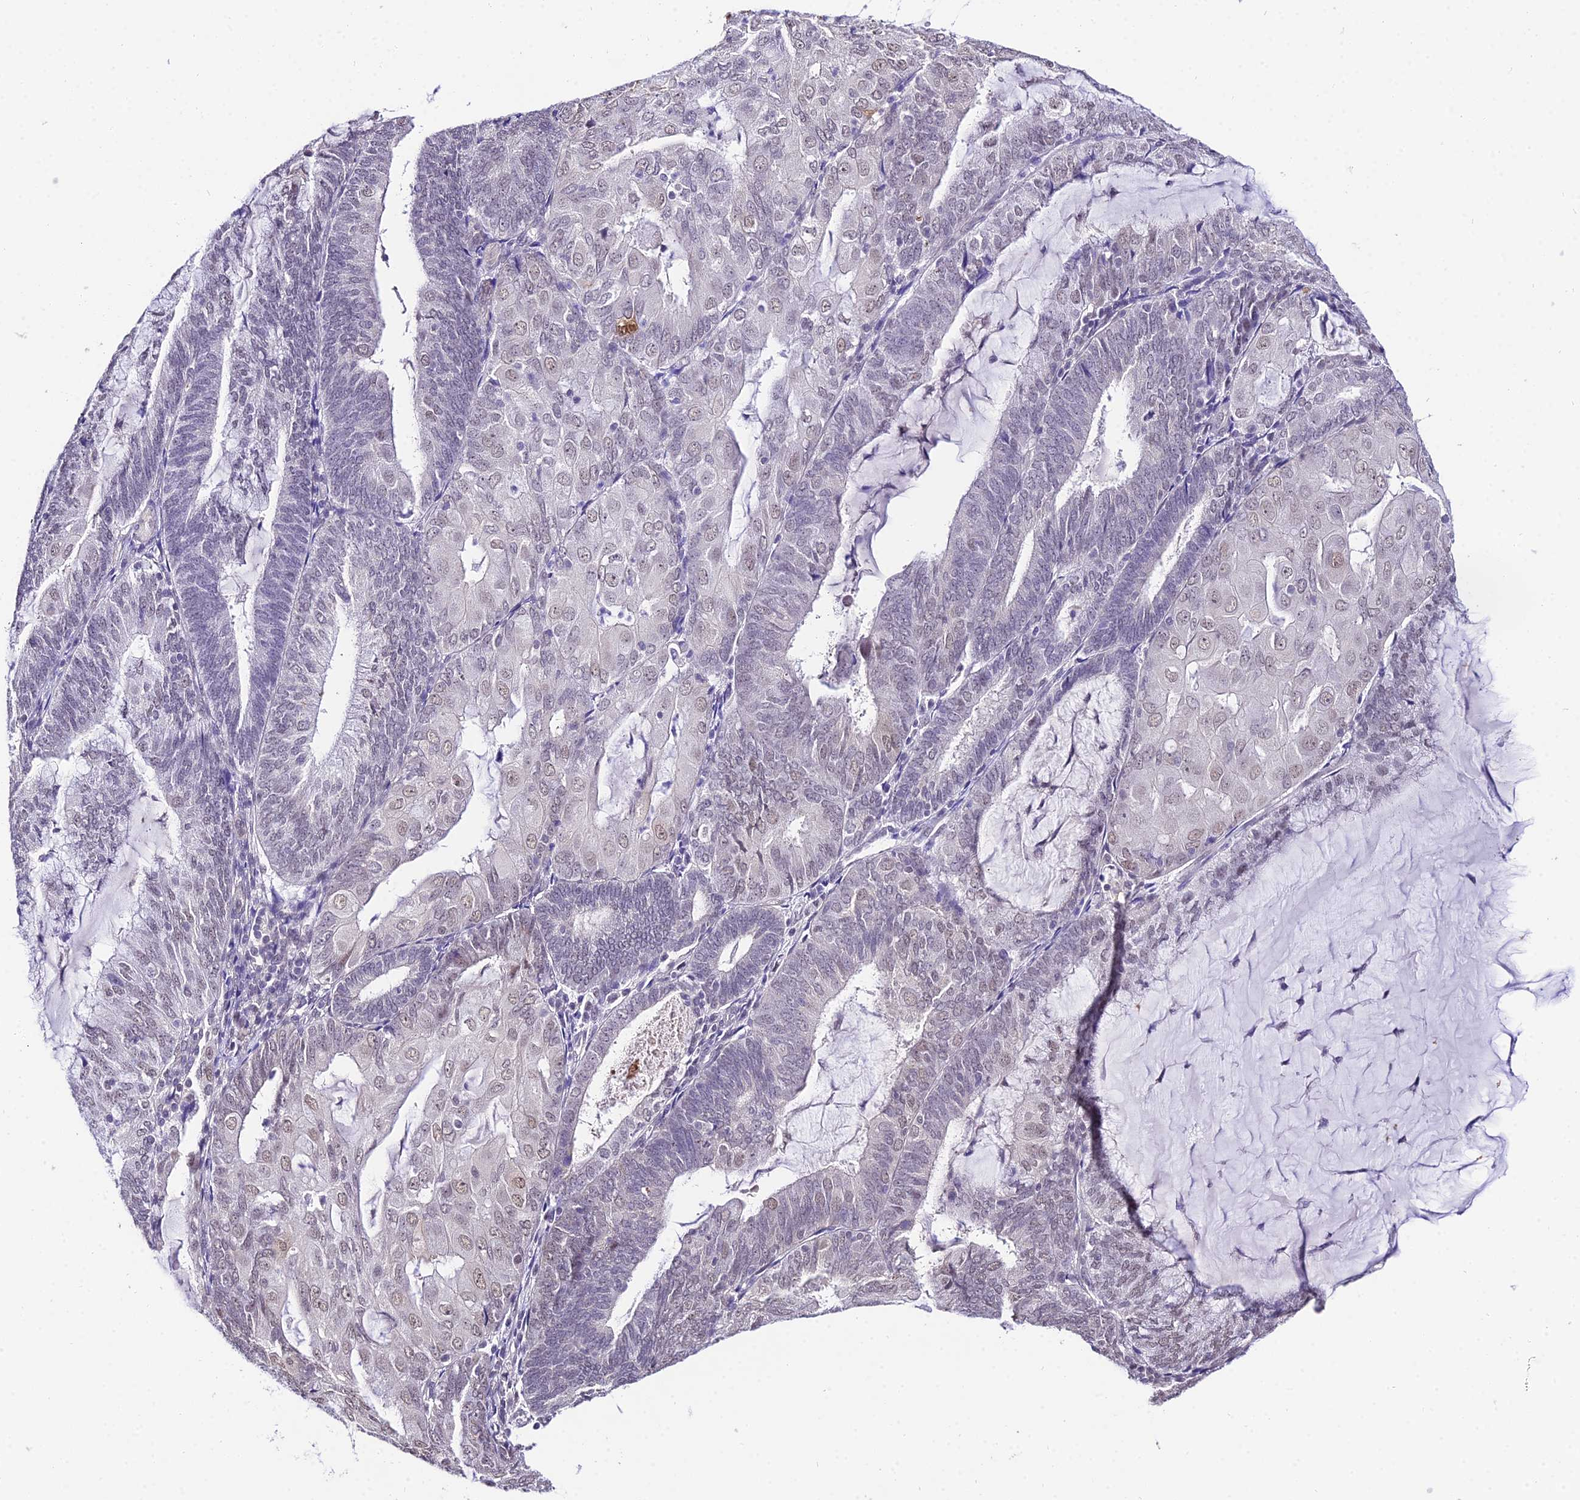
{"staining": {"intensity": "weak", "quantity": "<25%", "location": "nuclear"}, "tissue": "endometrial cancer", "cell_type": "Tumor cells", "image_type": "cancer", "snomed": [{"axis": "morphology", "description": "Adenocarcinoma, NOS"}, {"axis": "topography", "description": "Endometrium"}], "caption": "Immunohistochemistry (IHC) image of neoplastic tissue: human endometrial adenocarcinoma stained with DAB (3,3'-diaminobenzidine) exhibits no significant protein positivity in tumor cells. (Stains: DAB immunohistochemistry (IHC) with hematoxylin counter stain, Microscopy: brightfield microscopy at high magnification).", "gene": "POLR2I", "patient": {"sex": "female", "age": 81}}